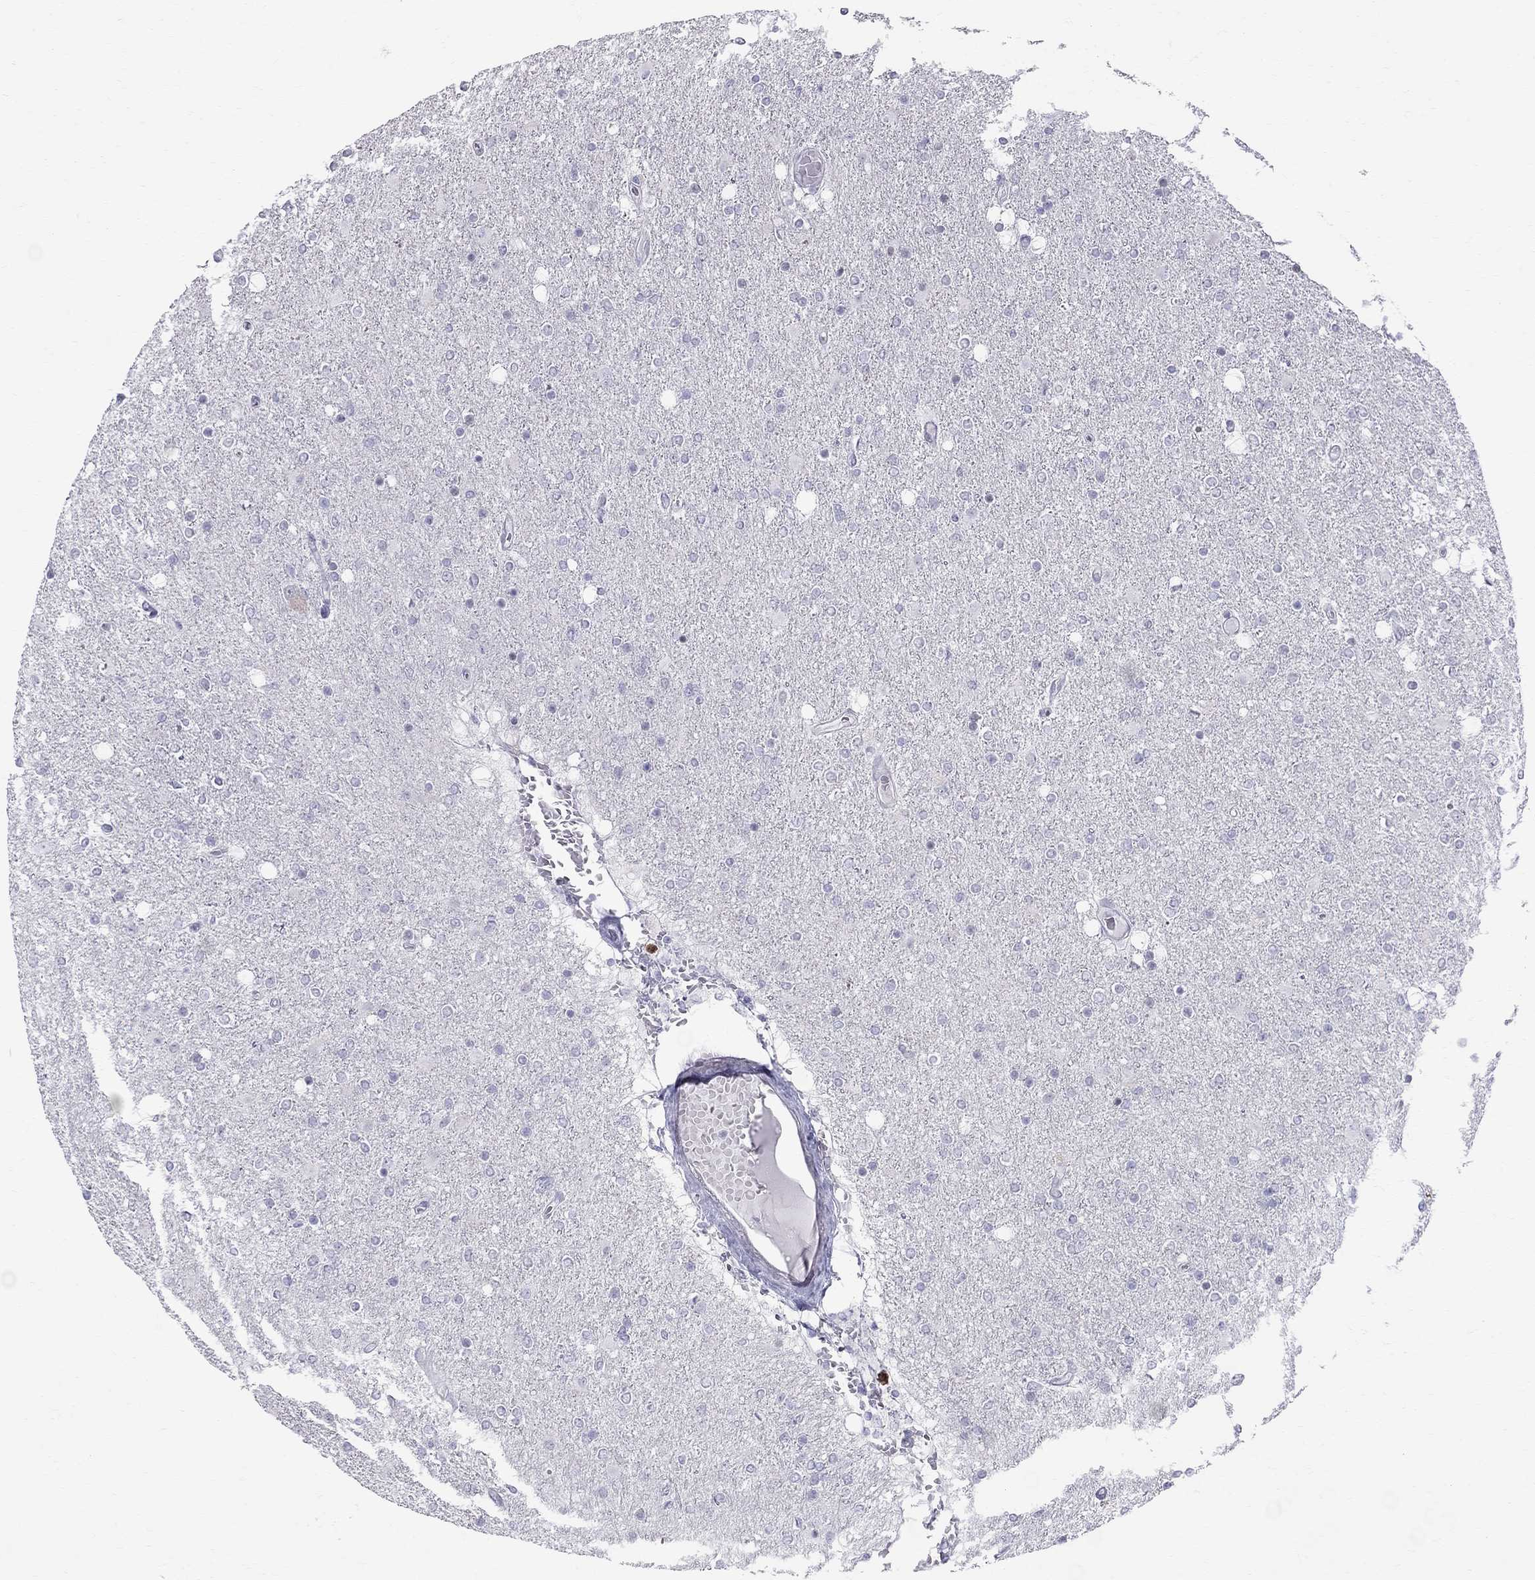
{"staining": {"intensity": "negative", "quantity": "none", "location": "none"}, "tissue": "glioma", "cell_type": "Tumor cells", "image_type": "cancer", "snomed": [{"axis": "morphology", "description": "Glioma, malignant, High grade"}, {"axis": "topography", "description": "Cerebral cortex"}], "caption": "IHC of human malignant glioma (high-grade) reveals no expression in tumor cells. (DAB IHC with hematoxylin counter stain).", "gene": "MUC15", "patient": {"sex": "male", "age": 70}}